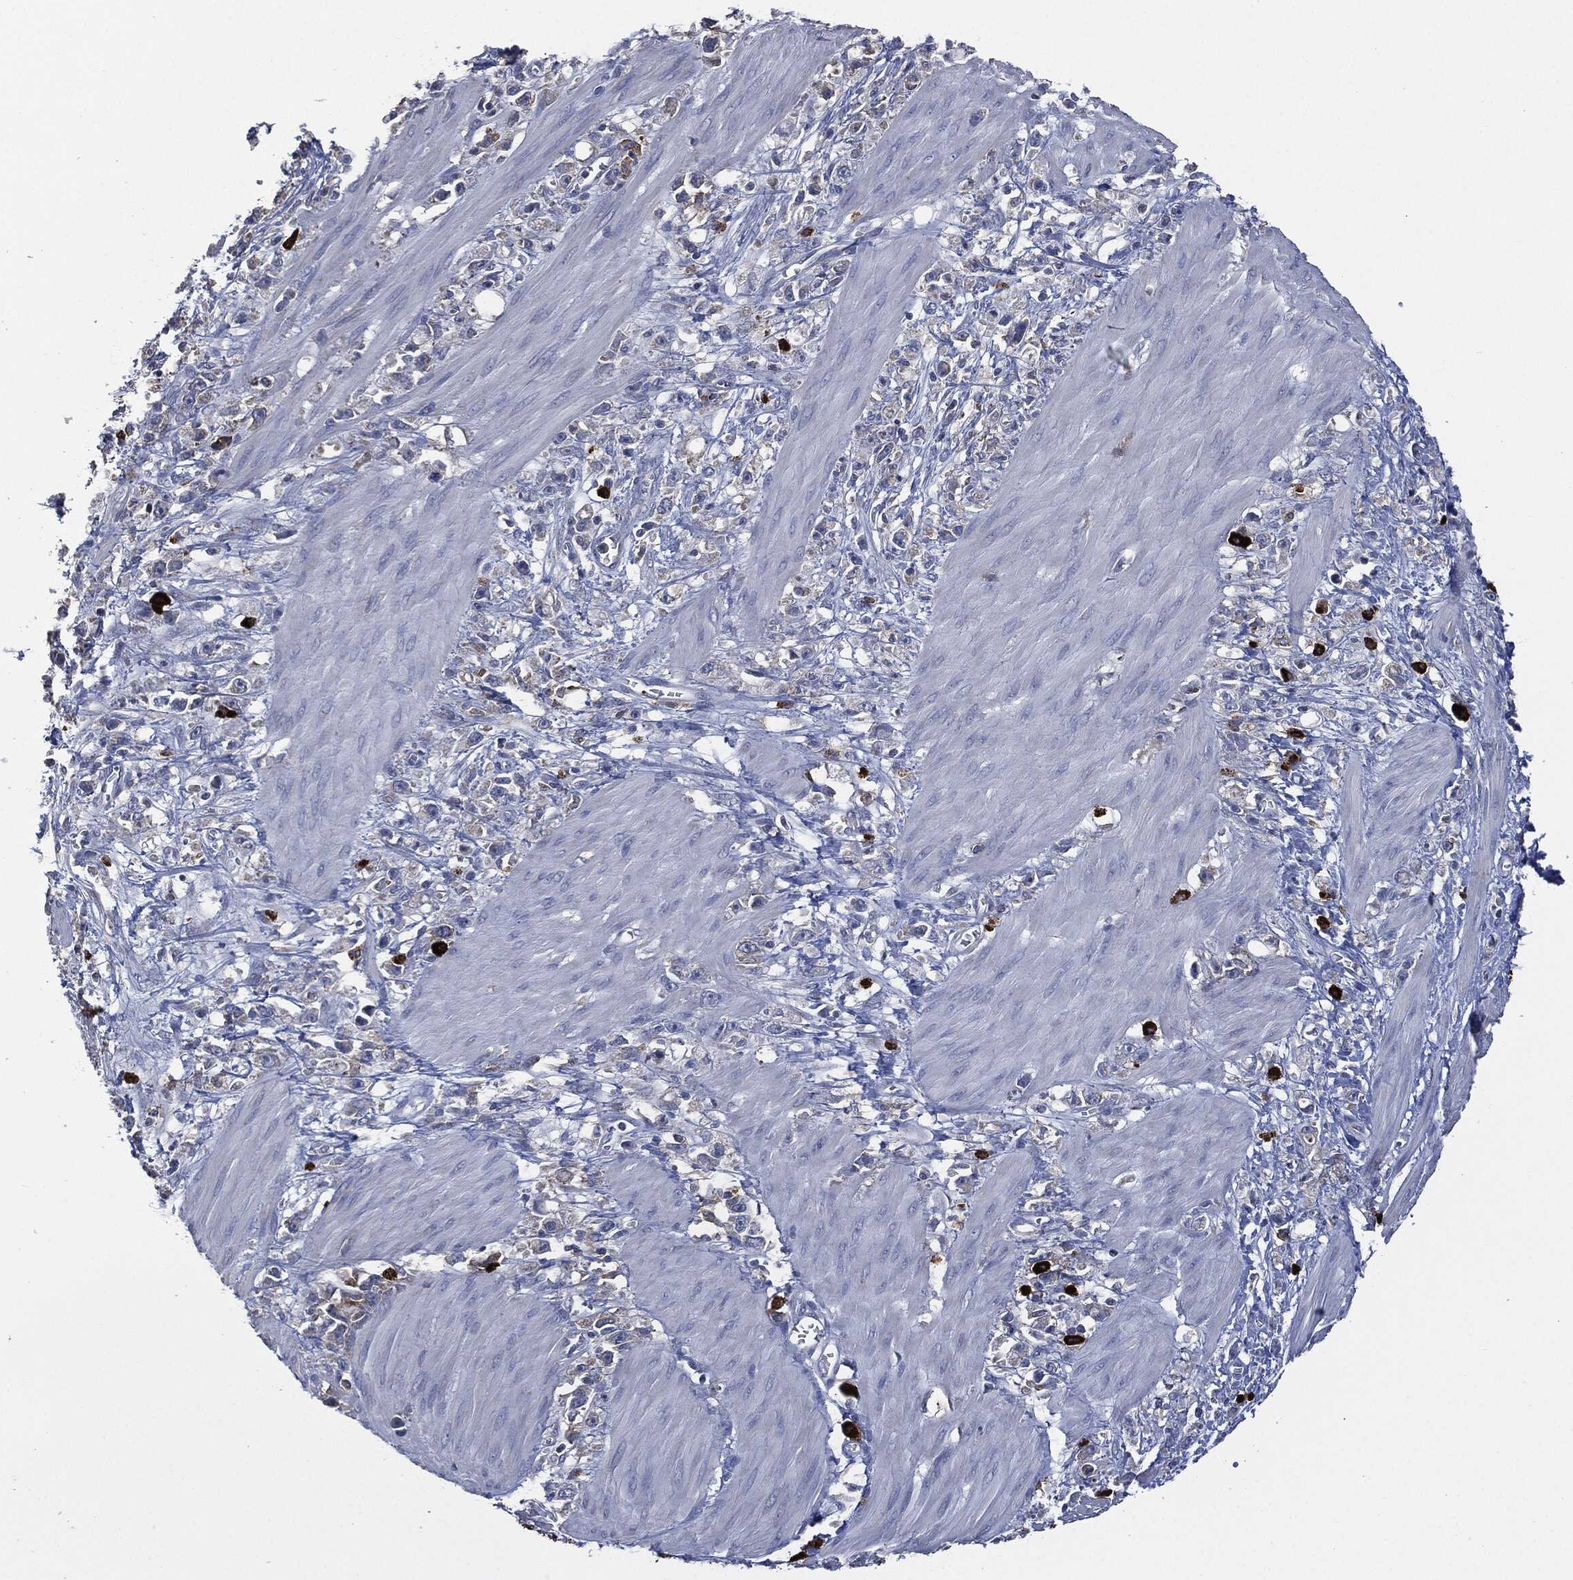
{"staining": {"intensity": "negative", "quantity": "none", "location": "none"}, "tissue": "stomach cancer", "cell_type": "Tumor cells", "image_type": "cancer", "snomed": [{"axis": "morphology", "description": "Adenocarcinoma, NOS"}, {"axis": "topography", "description": "Stomach"}], "caption": "Immunohistochemistry histopathology image of neoplastic tissue: human adenocarcinoma (stomach) stained with DAB (3,3'-diaminobenzidine) exhibits no significant protein positivity in tumor cells.", "gene": "CD33", "patient": {"sex": "female", "age": 59}}